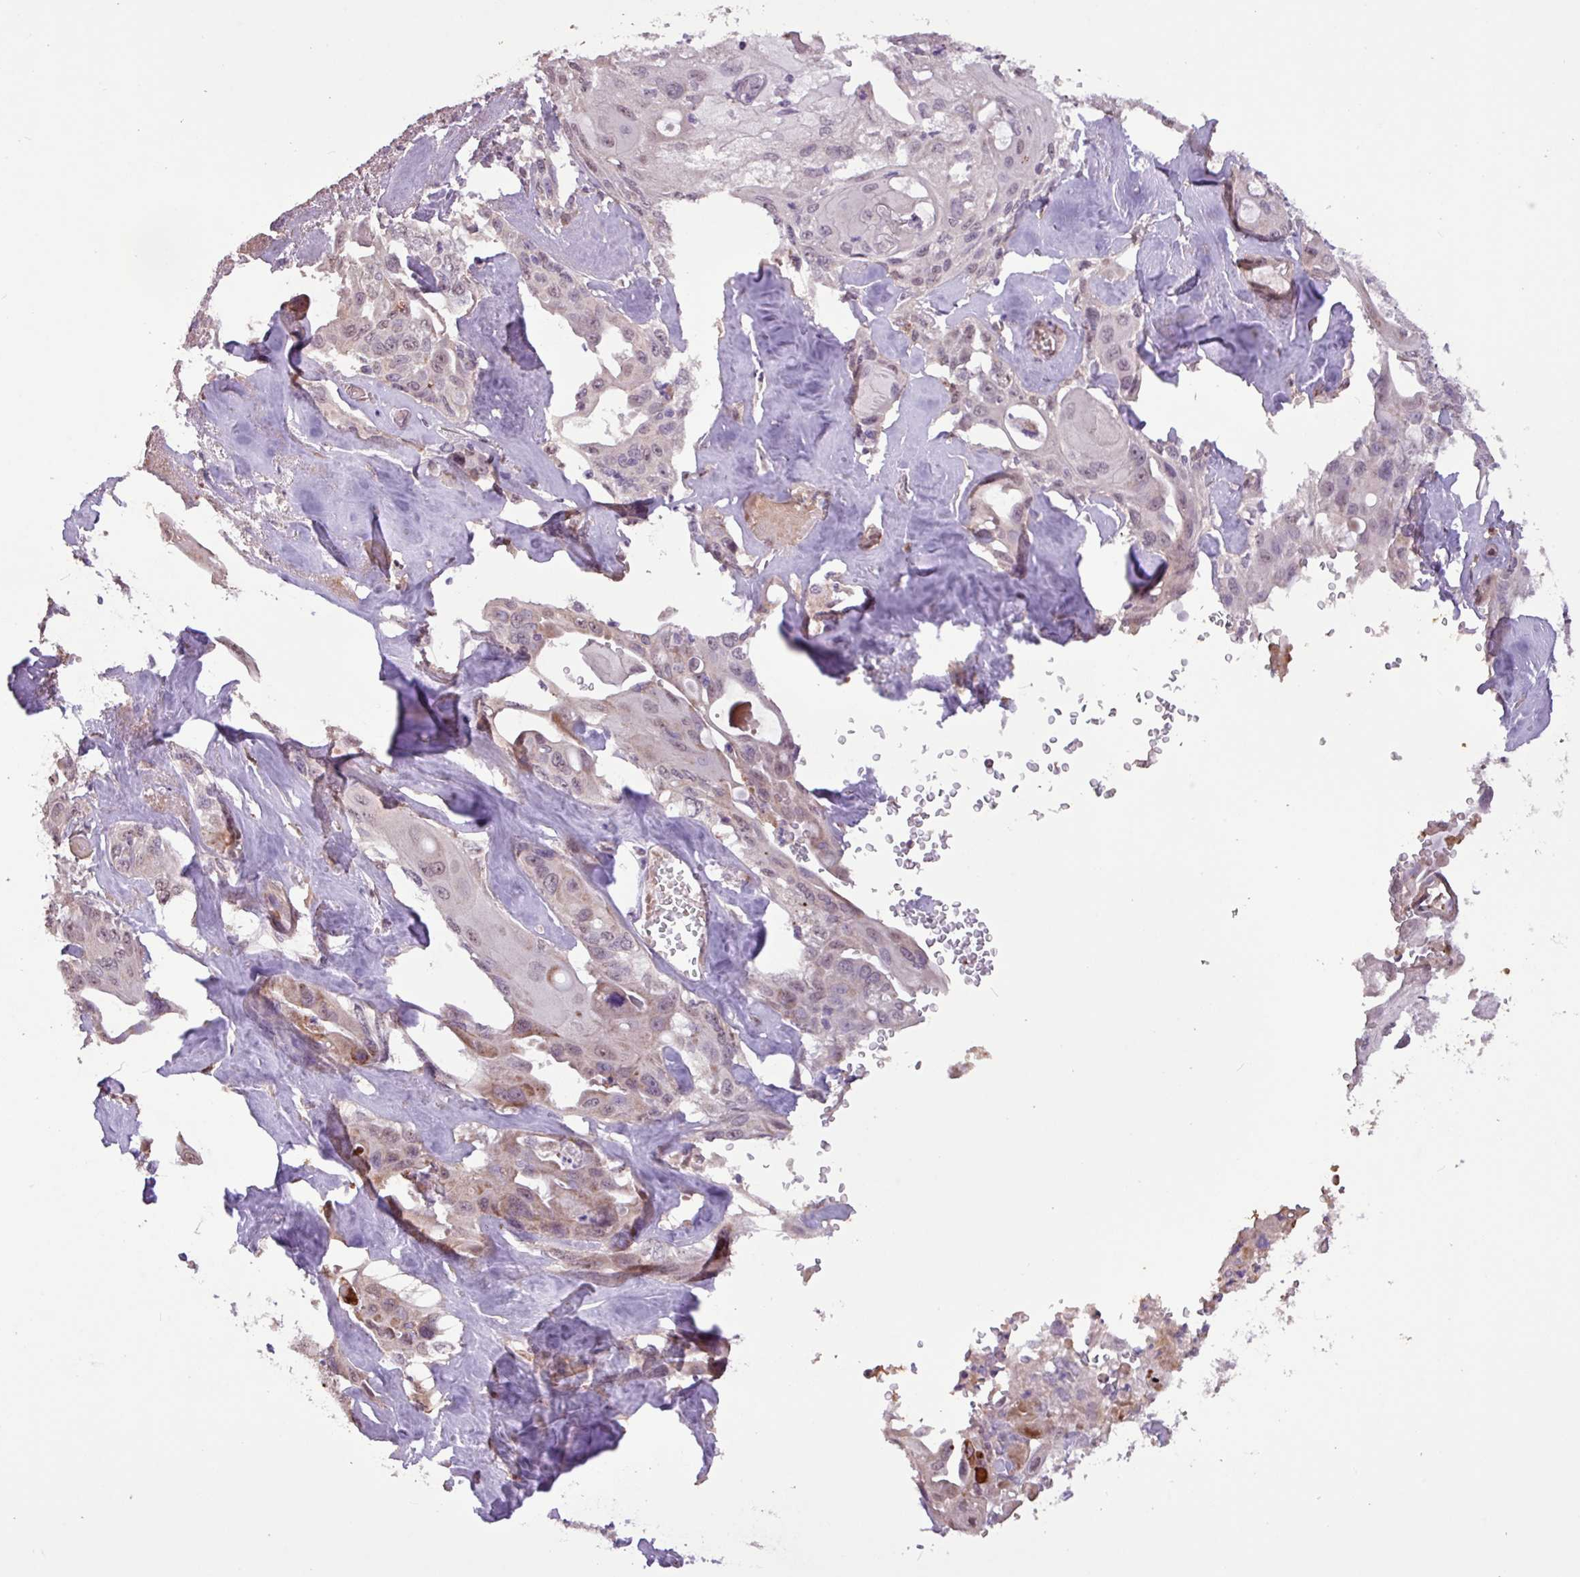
{"staining": {"intensity": "weak", "quantity": "<25%", "location": "cytoplasmic/membranous,nuclear"}, "tissue": "cervical cancer", "cell_type": "Tumor cells", "image_type": "cancer", "snomed": [{"axis": "morphology", "description": "Squamous cell carcinoma, NOS"}, {"axis": "topography", "description": "Cervix"}], "caption": "Tumor cells are negative for protein expression in human cervical squamous cell carcinoma.", "gene": "L3MBTL3", "patient": {"sex": "female", "age": 67}}